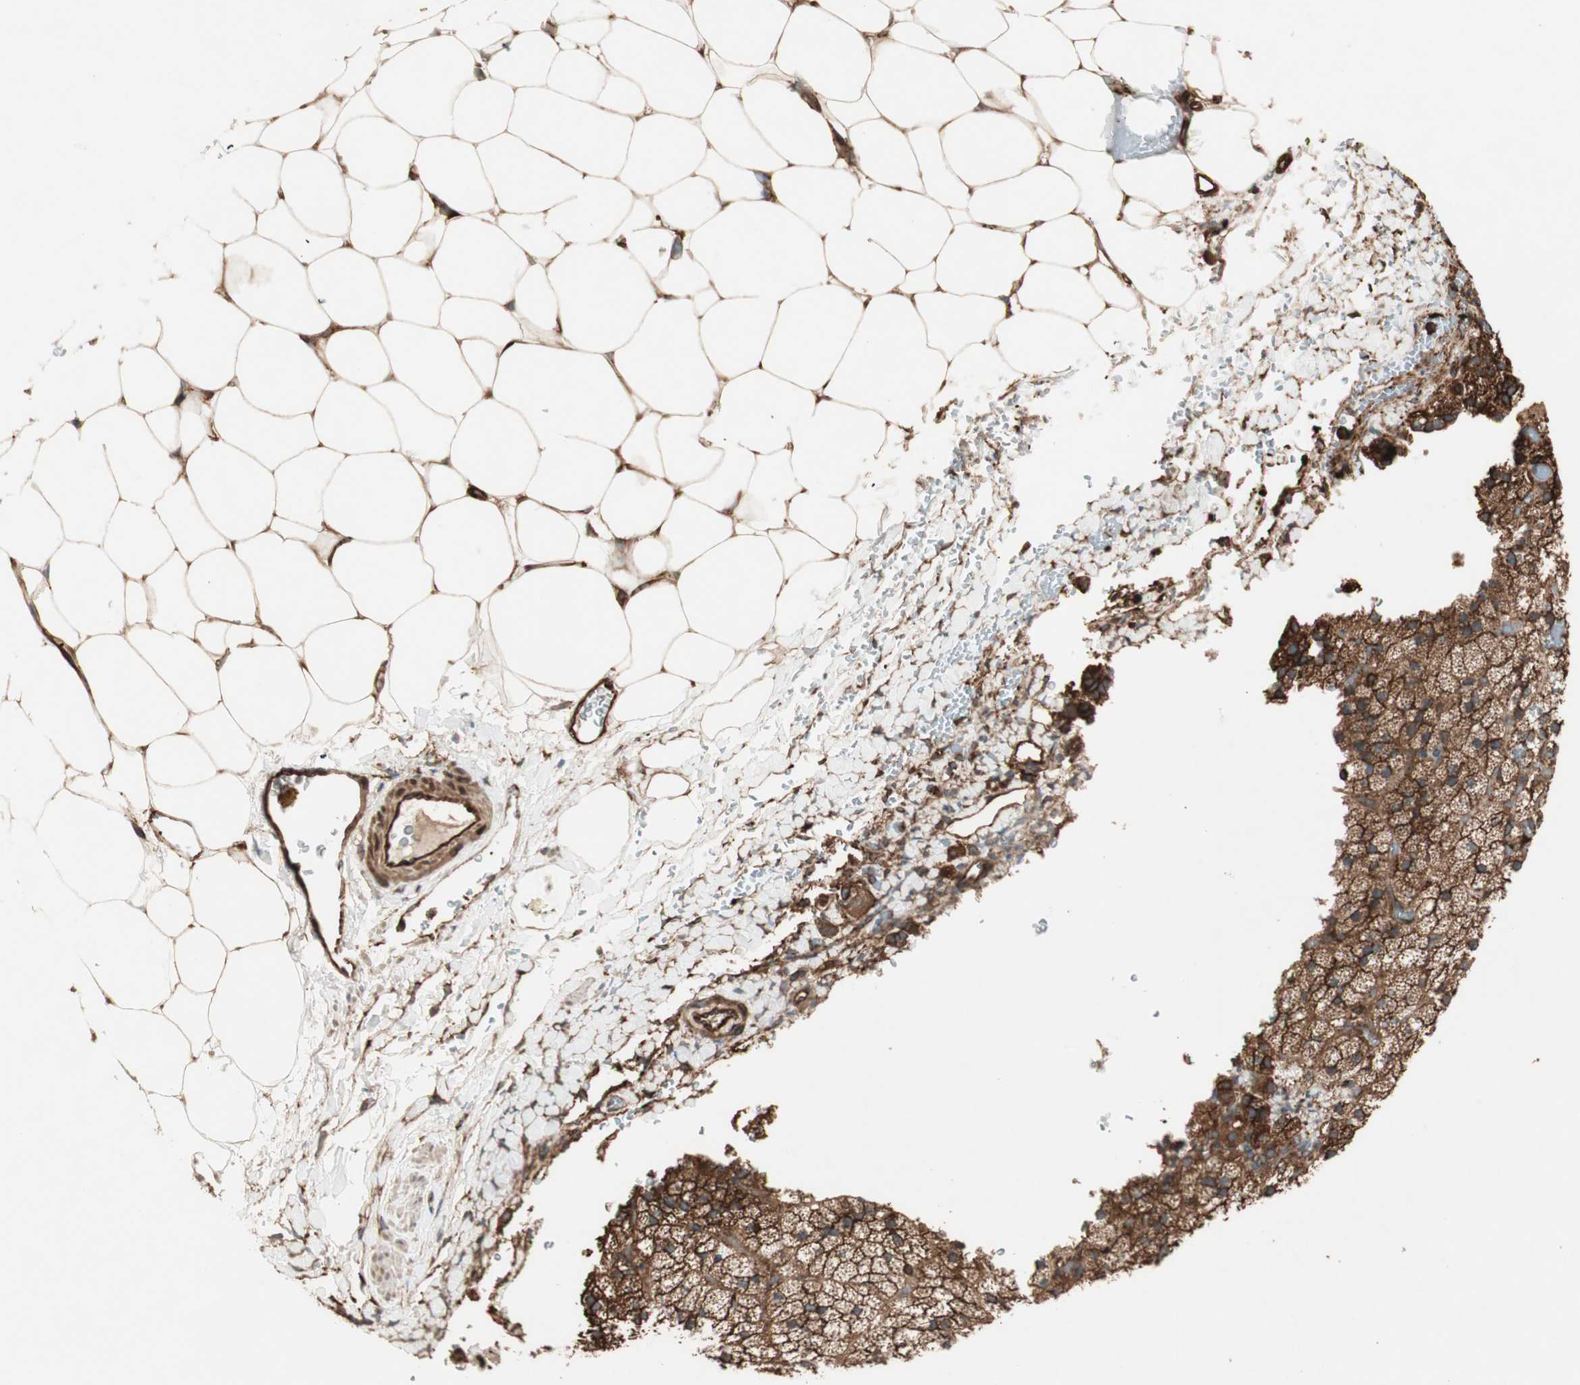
{"staining": {"intensity": "strong", "quantity": ">75%", "location": "cytoplasmic/membranous"}, "tissue": "adrenal gland", "cell_type": "Glandular cells", "image_type": "normal", "snomed": [{"axis": "morphology", "description": "Normal tissue, NOS"}, {"axis": "topography", "description": "Adrenal gland"}], "caption": "An IHC micrograph of unremarkable tissue is shown. Protein staining in brown shows strong cytoplasmic/membranous positivity in adrenal gland within glandular cells.", "gene": "TCP11L1", "patient": {"sex": "male", "age": 35}}